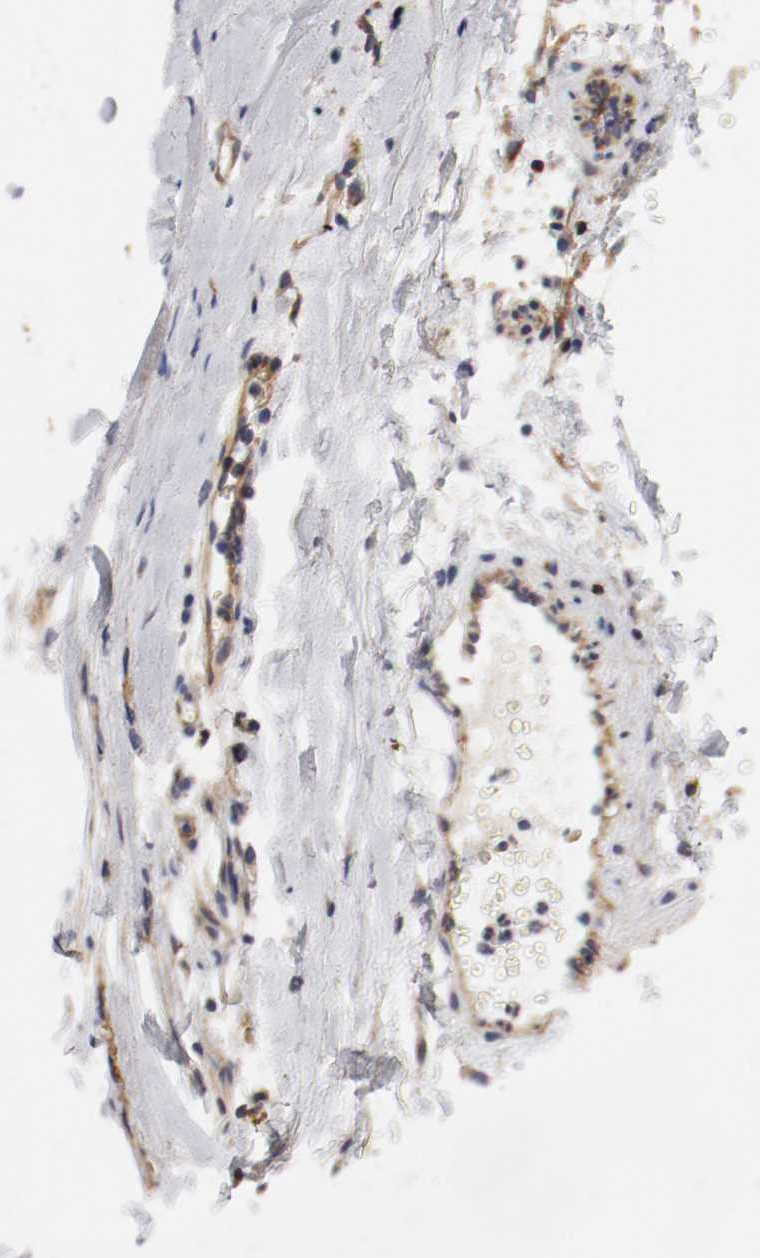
{"staining": {"intensity": "negative", "quantity": "none", "location": "none"}, "tissue": "adipose tissue", "cell_type": "Adipocytes", "image_type": "normal", "snomed": [{"axis": "morphology", "description": "Normal tissue, NOS"}, {"axis": "topography", "description": "Cartilage tissue"}, {"axis": "topography", "description": "Bronchus"}], "caption": "There is no significant expression in adipocytes of adipose tissue. The staining was performed using DAB to visualize the protein expression in brown, while the nuclei were stained in blue with hematoxylin (Magnification: 20x).", "gene": "IFITM1", "patient": {"sex": "female", "age": 73}}